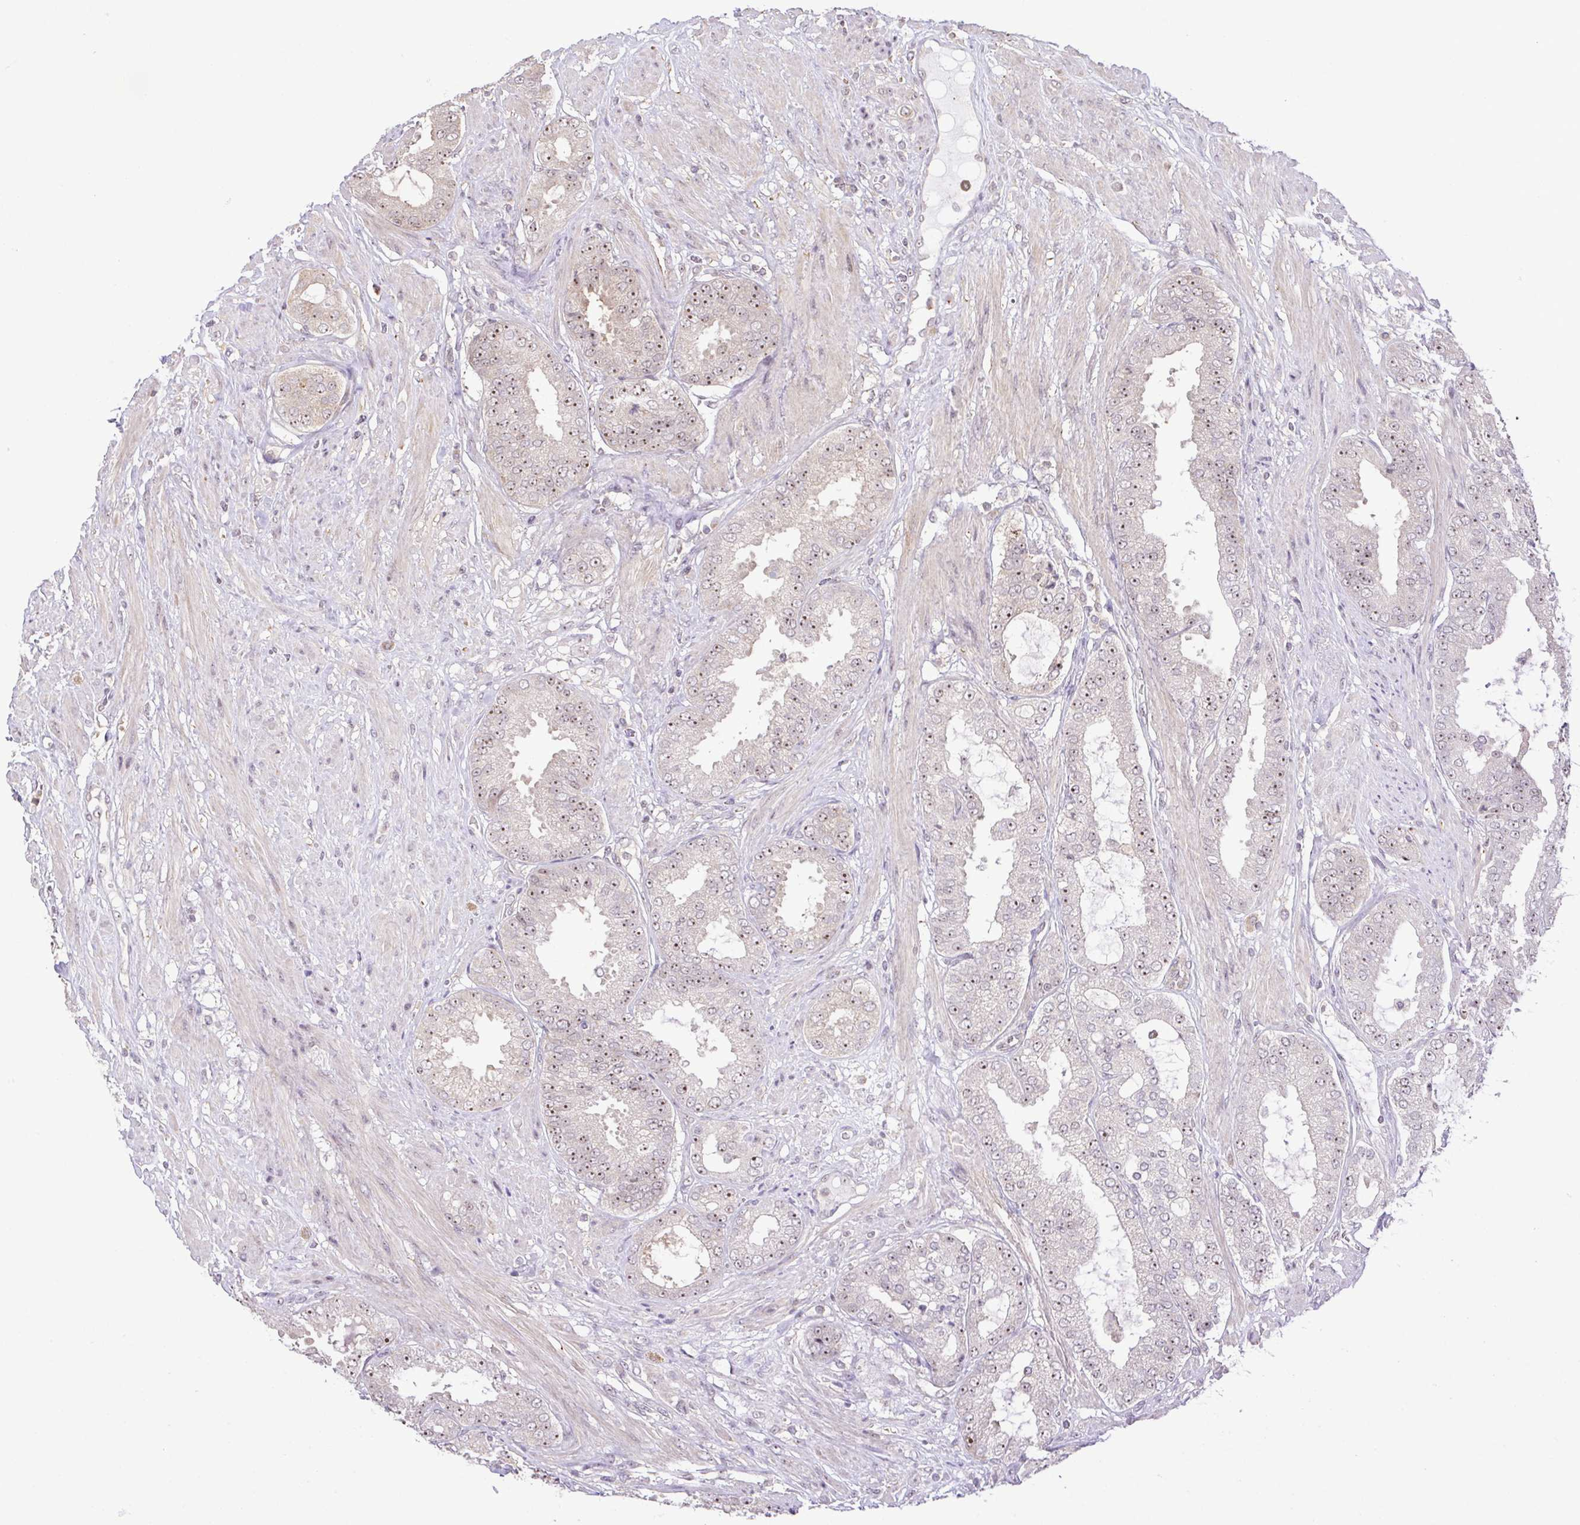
{"staining": {"intensity": "moderate", "quantity": "25%-75%", "location": "nuclear"}, "tissue": "prostate cancer", "cell_type": "Tumor cells", "image_type": "cancer", "snomed": [{"axis": "morphology", "description": "Adenocarcinoma, High grade"}, {"axis": "topography", "description": "Prostate"}], "caption": "Adenocarcinoma (high-grade) (prostate) stained with immunohistochemistry exhibits moderate nuclear positivity in about 25%-75% of tumor cells.", "gene": "RSL24D1", "patient": {"sex": "male", "age": 71}}